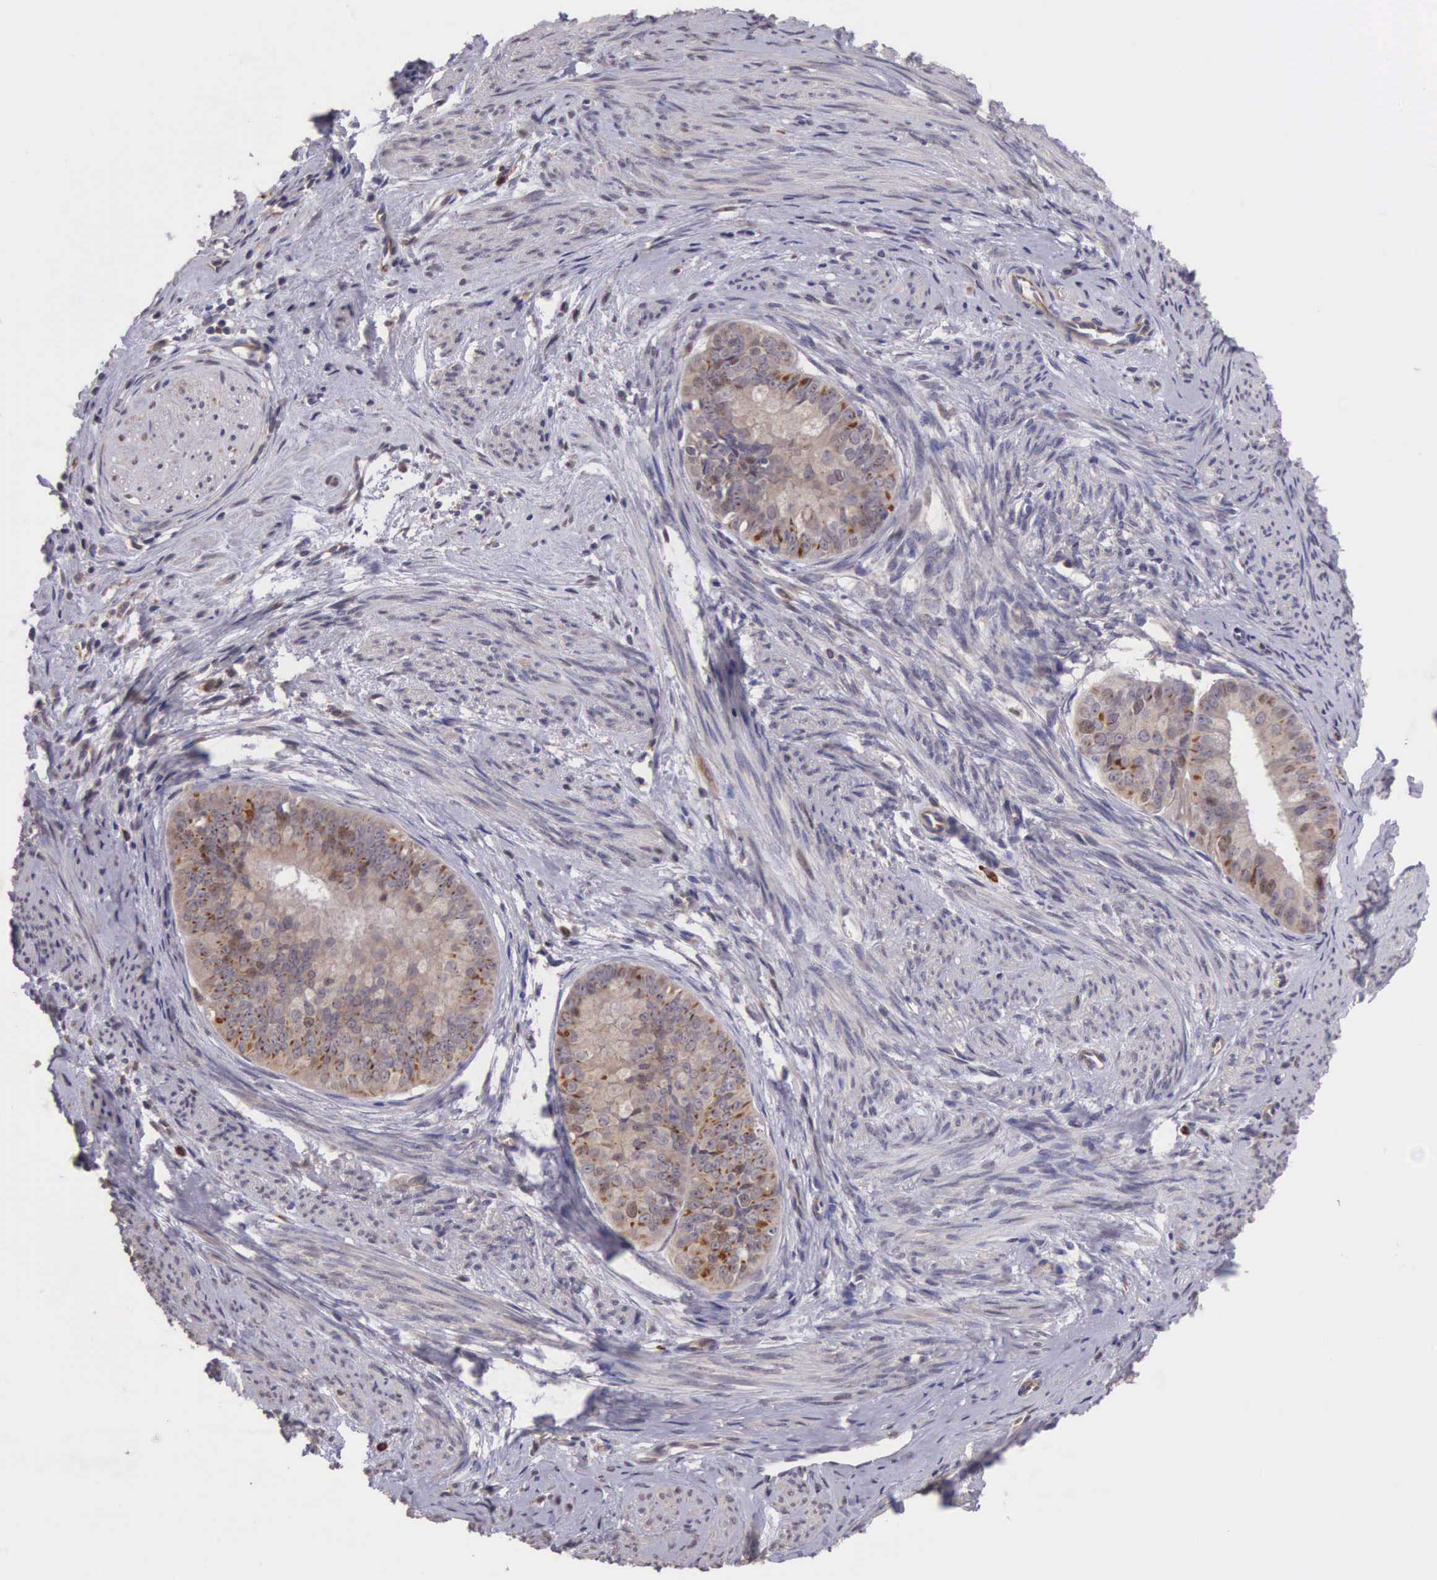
{"staining": {"intensity": "moderate", "quantity": ">75%", "location": "cytoplasmic/membranous,nuclear"}, "tissue": "endometrial cancer", "cell_type": "Tumor cells", "image_type": "cancer", "snomed": [{"axis": "morphology", "description": "Adenocarcinoma, NOS"}, {"axis": "topography", "description": "Endometrium"}], "caption": "The histopathology image shows a brown stain indicating the presence of a protein in the cytoplasmic/membranous and nuclear of tumor cells in endometrial adenocarcinoma.", "gene": "CDC45", "patient": {"sex": "female", "age": 76}}